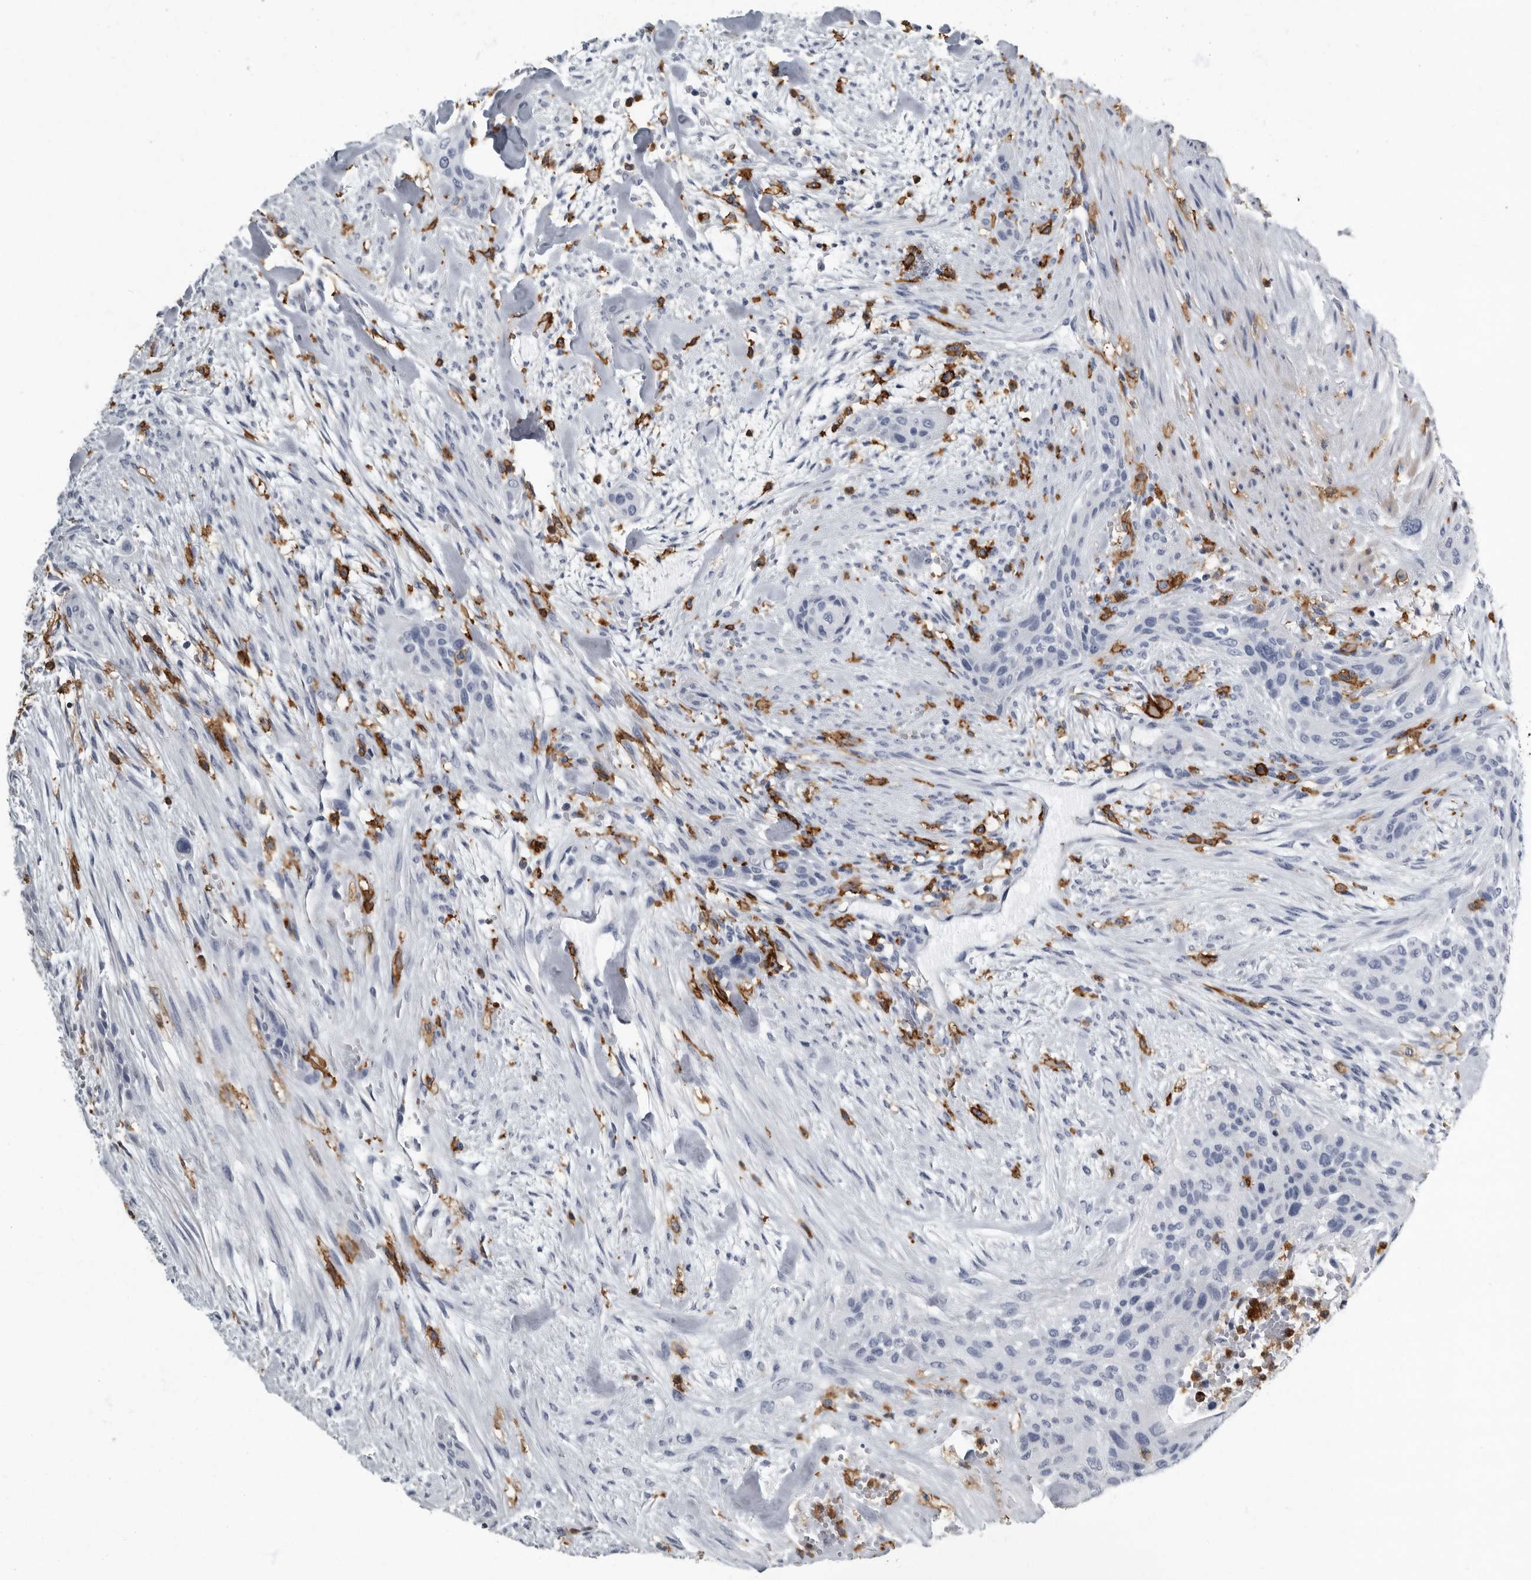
{"staining": {"intensity": "negative", "quantity": "none", "location": "none"}, "tissue": "urothelial cancer", "cell_type": "Tumor cells", "image_type": "cancer", "snomed": [{"axis": "morphology", "description": "Urothelial carcinoma, High grade"}, {"axis": "topography", "description": "Urinary bladder"}], "caption": "This is an immunohistochemistry (IHC) photomicrograph of high-grade urothelial carcinoma. There is no staining in tumor cells.", "gene": "FCER1G", "patient": {"sex": "male", "age": 35}}